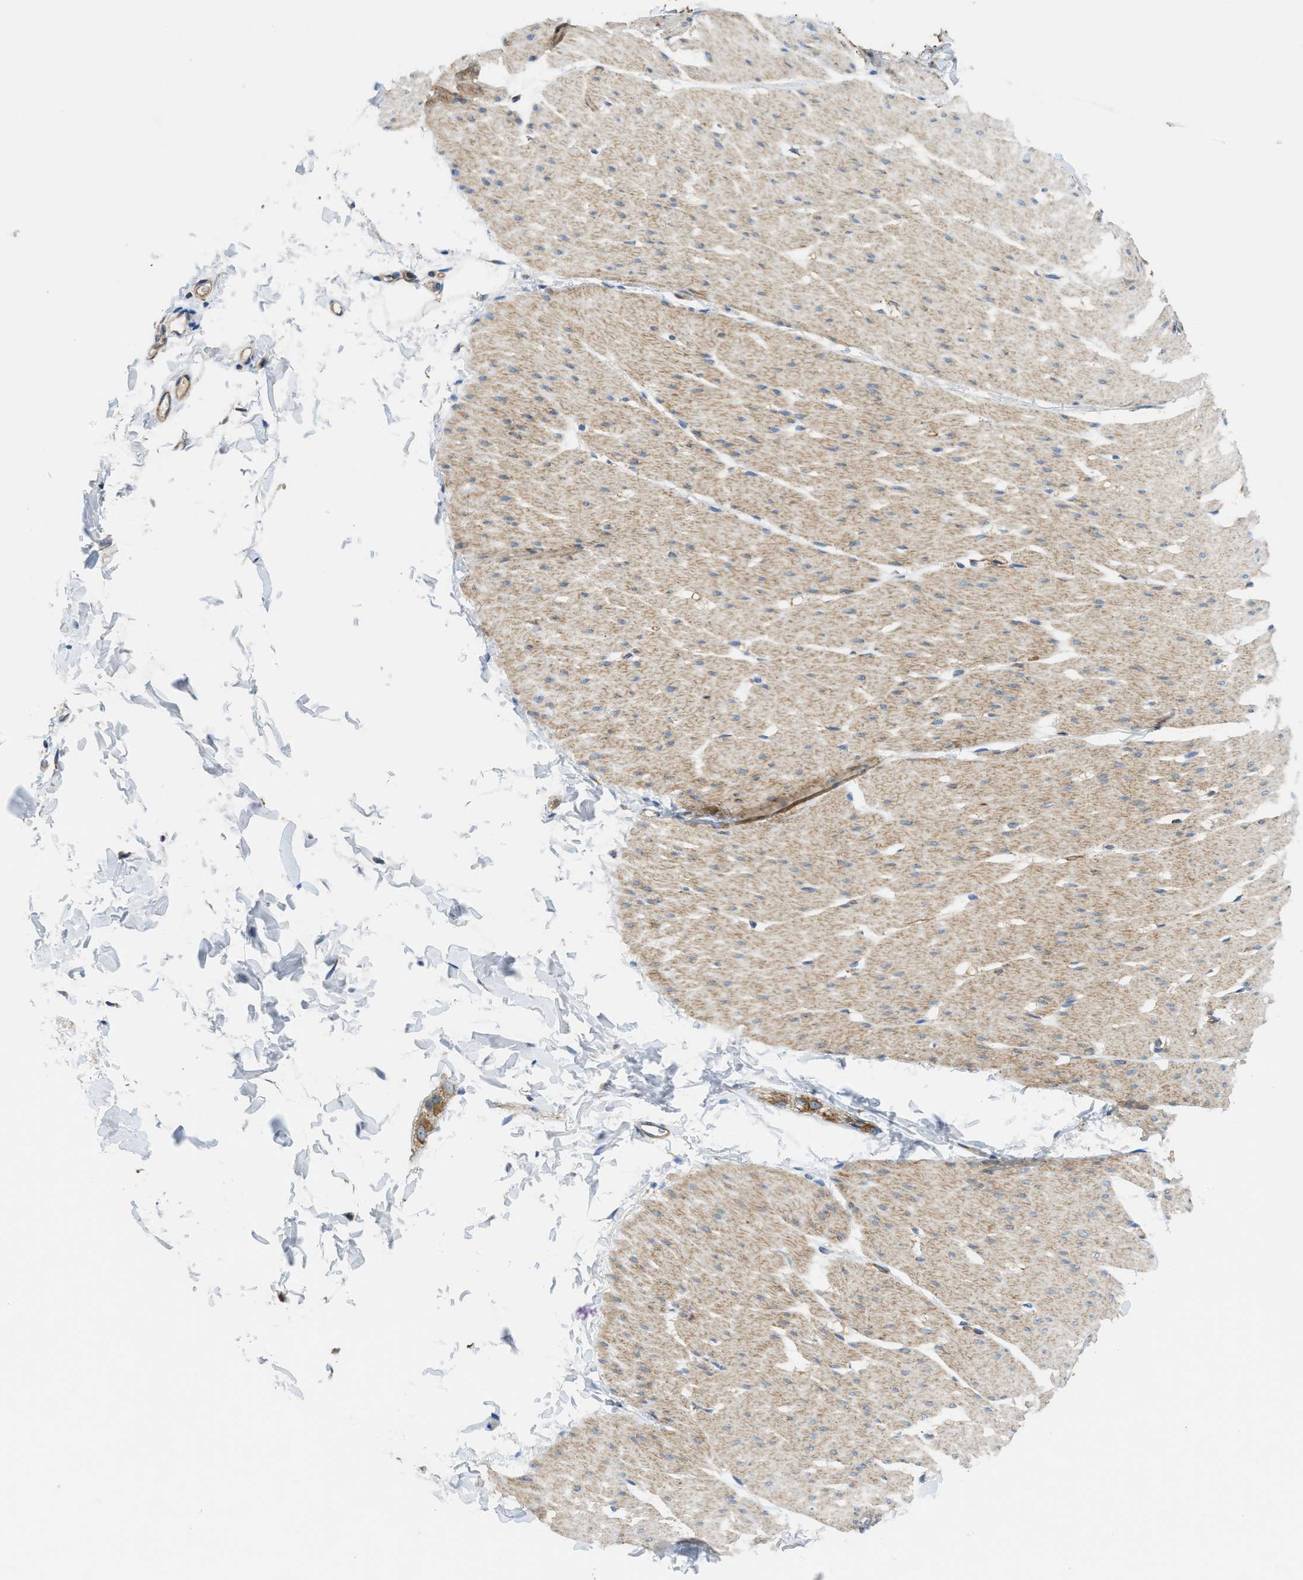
{"staining": {"intensity": "weak", "quantity": ">75%", "location": "cytoplasmic/membranous"}, "tissue": "smooth muscle", "cell_type": "Smooth muscle cells", "image_type": "normal", "snomed": [{"axis": "morphology", "description": "Normal tissue, NOS"}, {"axis": "topography", "description": "Smooth muscle"}, {"axis": "topography", "description": "Colon"}], "caption": "Weak cytoplasmic/membranous staining is present in about >75% of smooth muscle cells in unremarkable smooth muscle.", "gene": "STK33", "patient": {"sex": "male", "age": 67}}